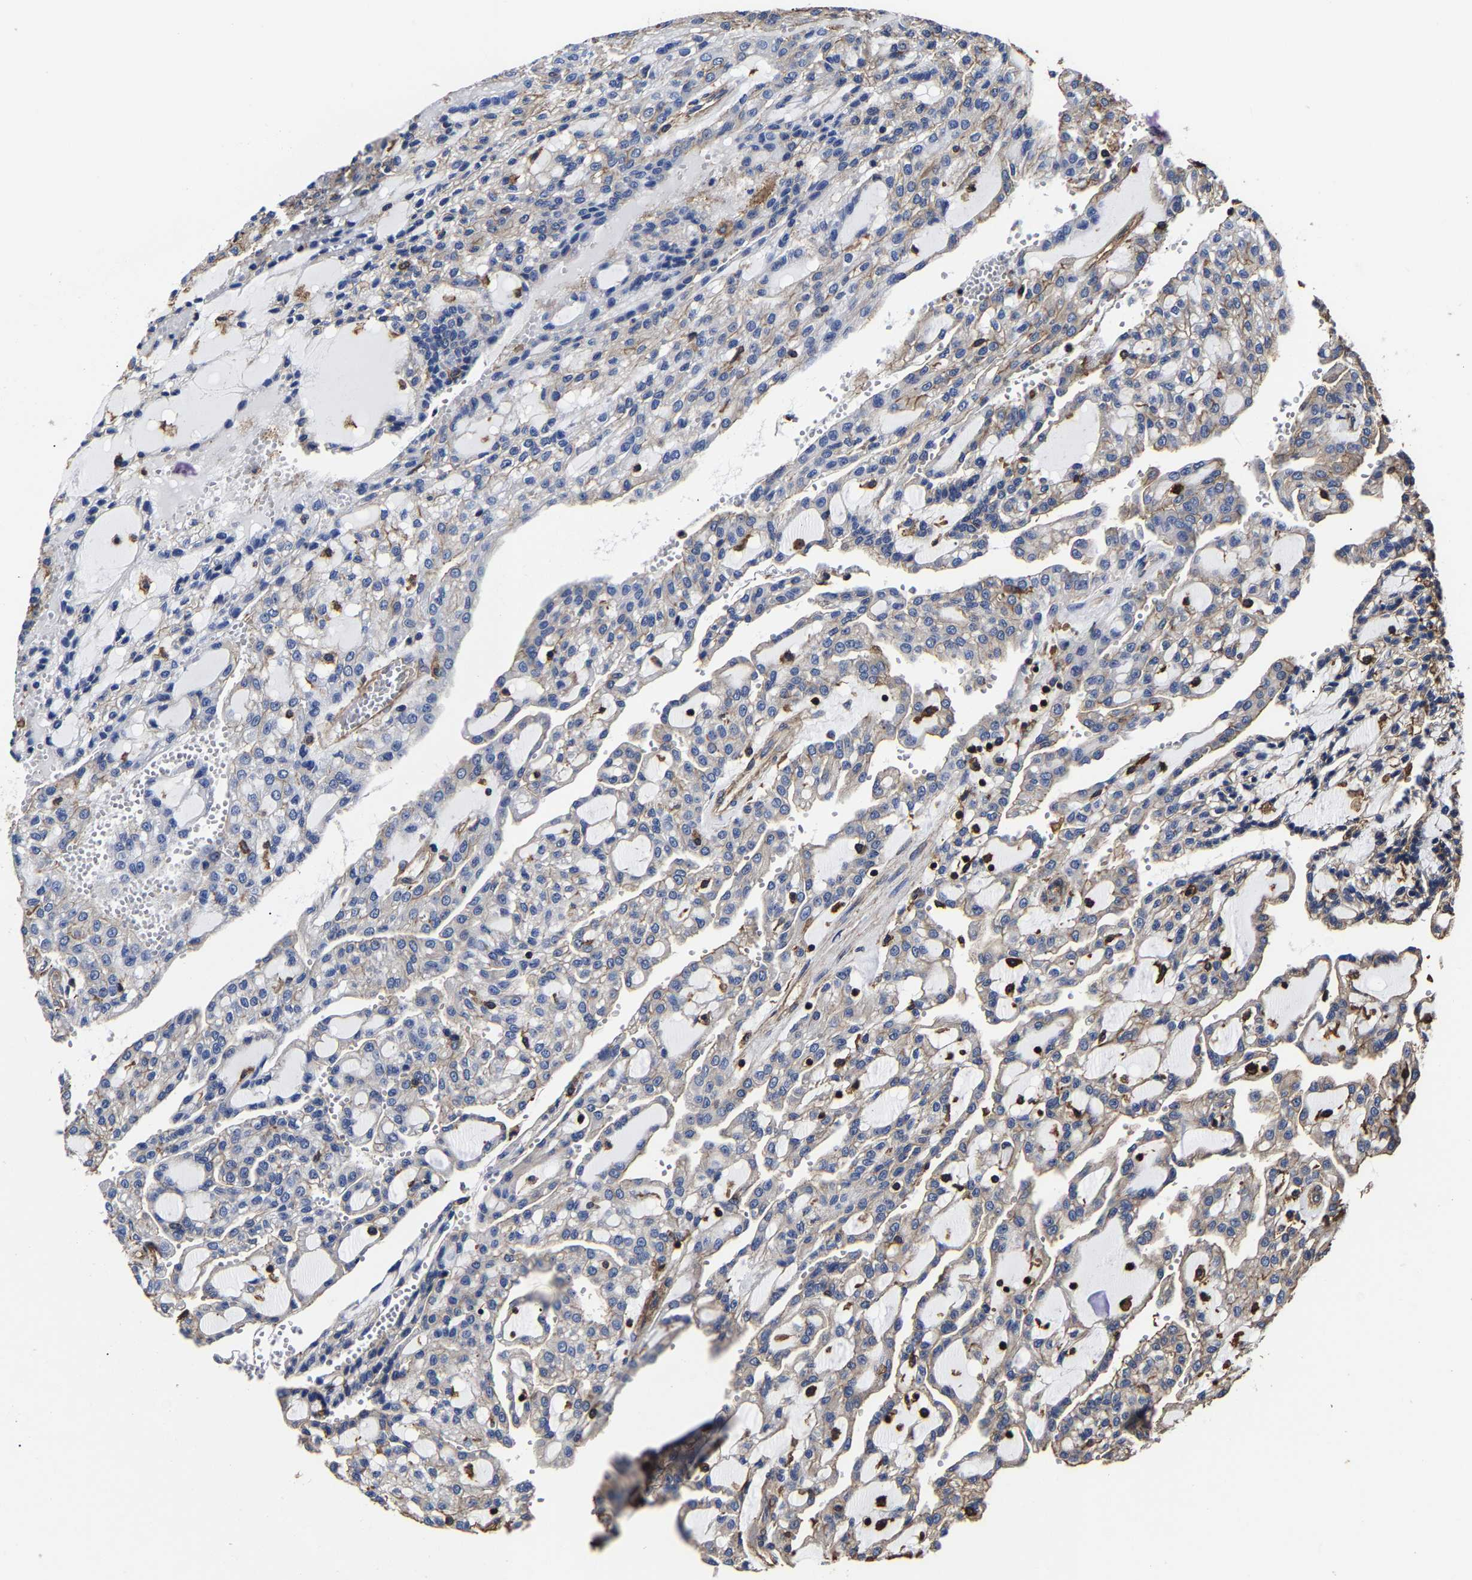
{"staining": {"intensity": "weak", "quantity": "<25%", "location": "cytoplasmic/membranous"}, "tissue": "renal cancer", "cell_type": "Tumor cells", "image_type": "cancer", "snomed": [{"axis": "morphology", "description": "Adenocarcinoma, NOS"}, {"axis": "topography", "description": "Kidney"}], "caption": "Micrograph shows no protein staining in tumor cells of renal cancer (adenocarcinoma) tissue. (DAB IHC, high magnification).", "gene": "SSH3", "patient": {"sex": "male", "age": 63}}